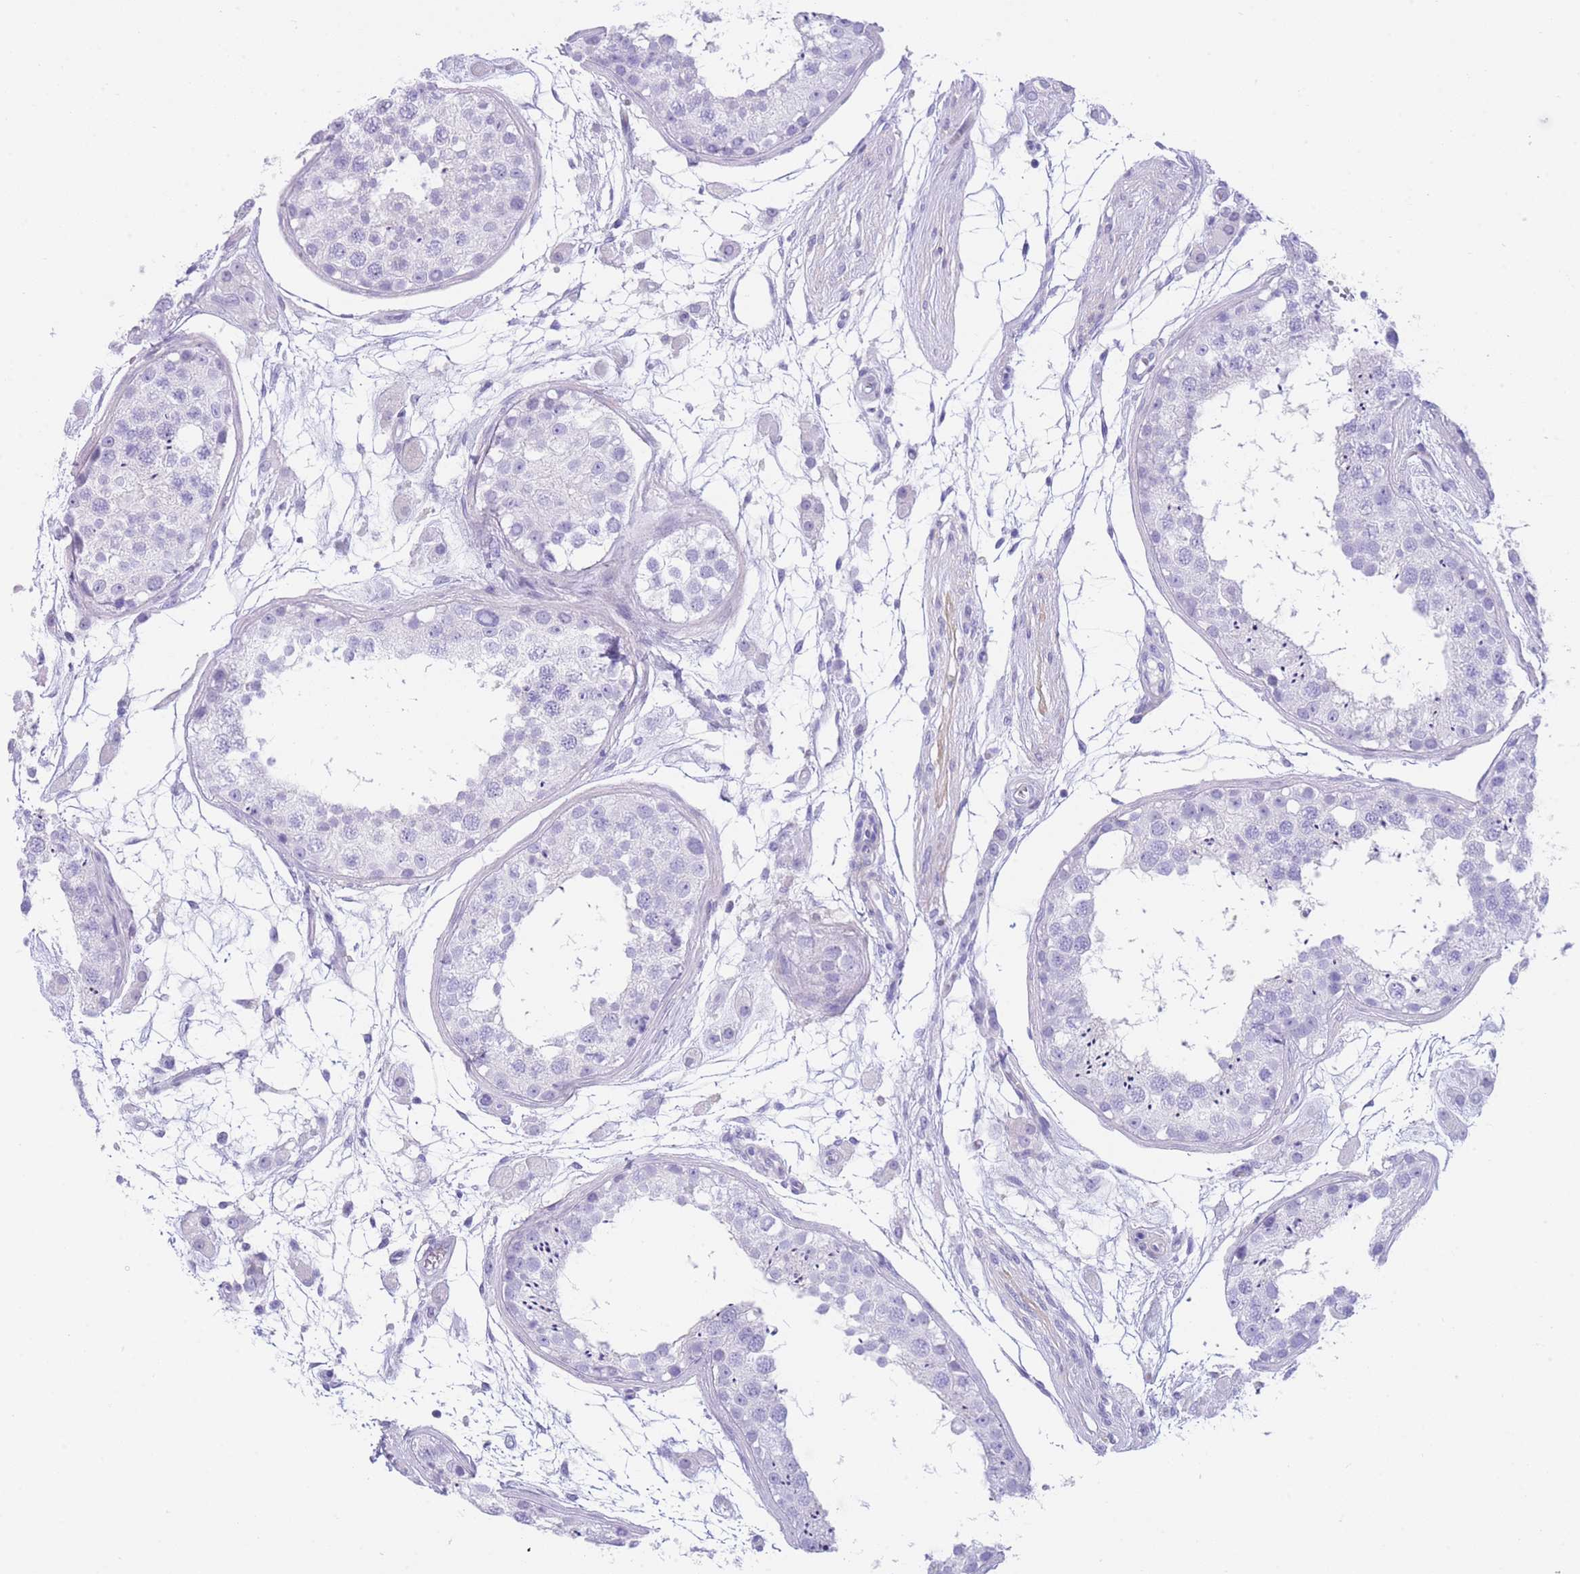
{"staining": {"intensity": "negative", "quantity": "none", "location": "none"}, "tissue": "testis", "cell_type": "Cells in seminiferous ducts", "image_type": "normal", "snomed": [{"axis": "morphology", "description": "Normal tissue, NOS"}, {"axis": "topography", "description": "Testis"}], "caption": "This is an immunohistochemistry (IHC) image of unremarkable human testis. There is no expression in cells in seminiferous ducts.", "gene": "PLBD1", "patient": {"sex": "male", "age": 25}}